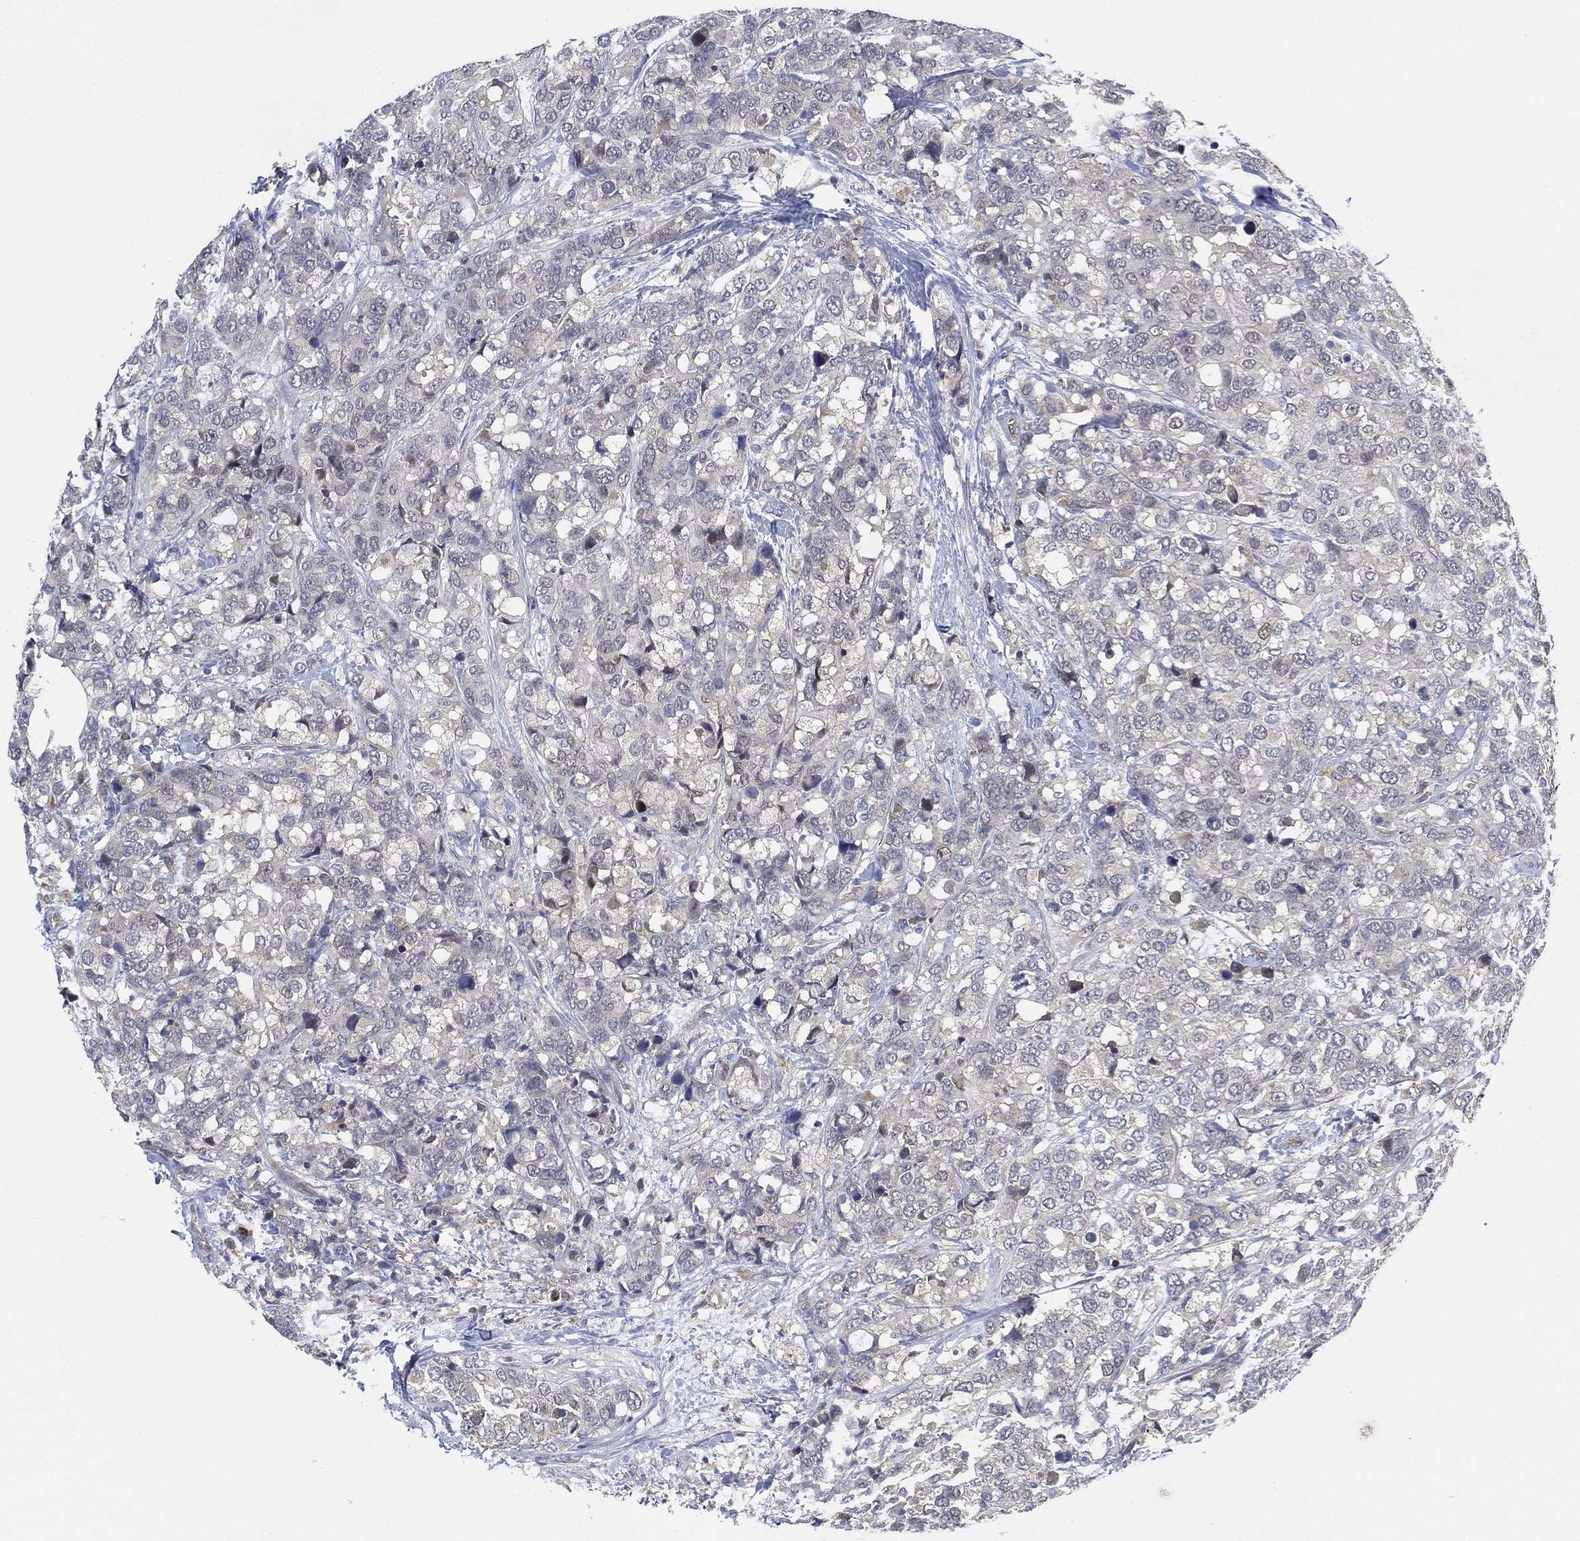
{"staining": {"intensity": "negative", "quantity": "none", "location": "none"}, "tissue": "breast cancer", "cell_type": "Tumor cells", "image_type": "cancer", "snomed": [{"axis": "morphology", "description": "Lobular carcinoma"}, {"axis": "topography", "description": "Breast"}], "caption": "DAB immunohistochemical staining of human breast cancer exhibits no significant positivity in tumor cells.", "gene": "FES", "patient": {"sex": "female", "age": 59}}